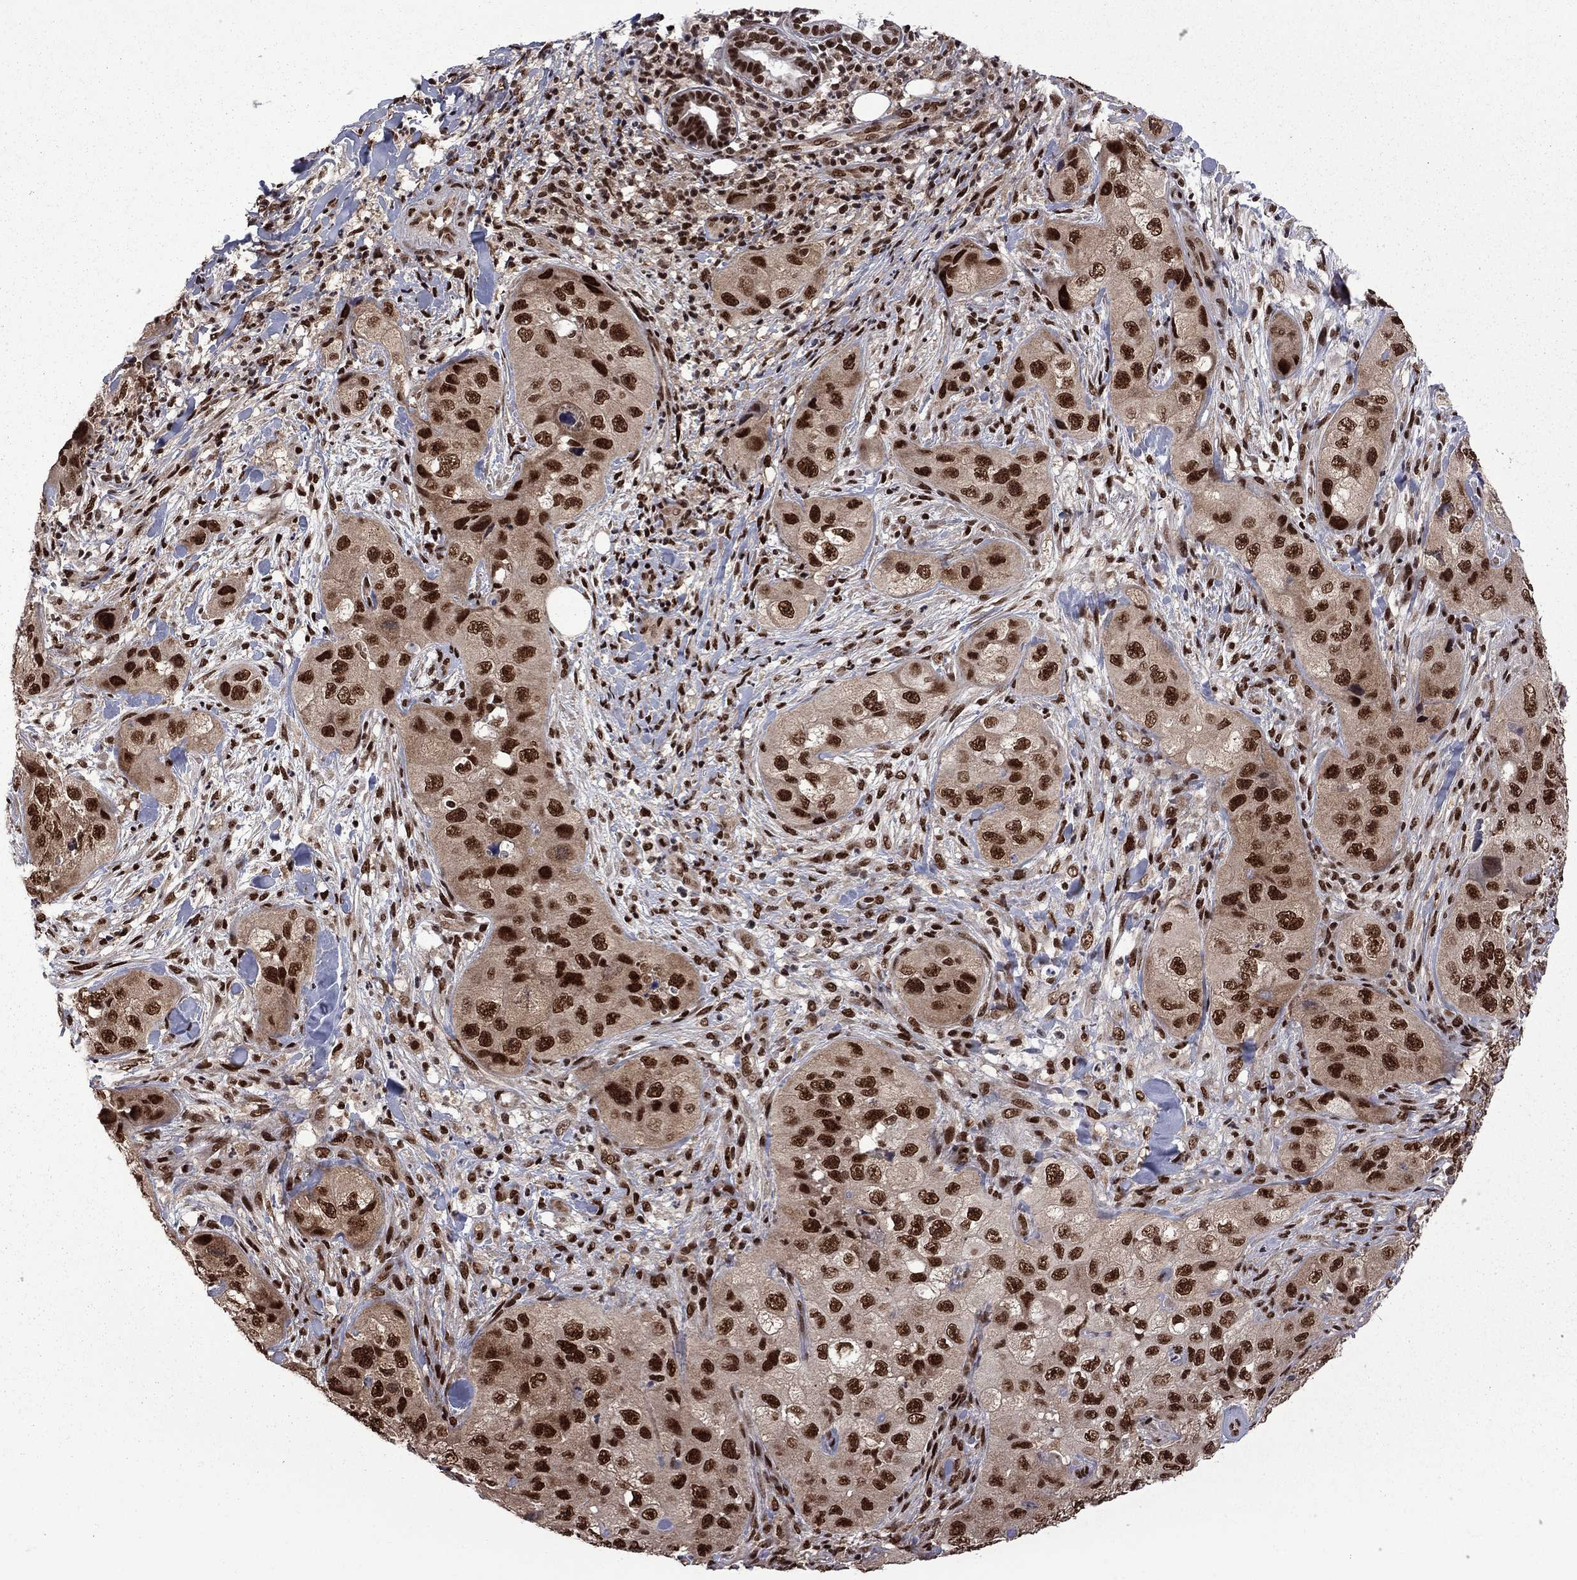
{"staining": {"intensity": "strong", "quantity": ">75%", "location": "nuclear"}, "tissue": "skin cancer", "cell_type": "Tumor cells", "image_type": "cancer", "snomed": [{"axis": "morphology", "description": "Squamous cell carcinoma, NOS"}, {"axis": "topography", "description": "Skin"}, {"axis": "topography", "description": "Subcutis"}], "caption": "Brown immunohistochemical staining in human skin squamous cell carcinoma shows strong nuclear positivity in about >75% of tumor cells.", "gene": "MED25", "patient": {"sex": "male", "age": 73}}